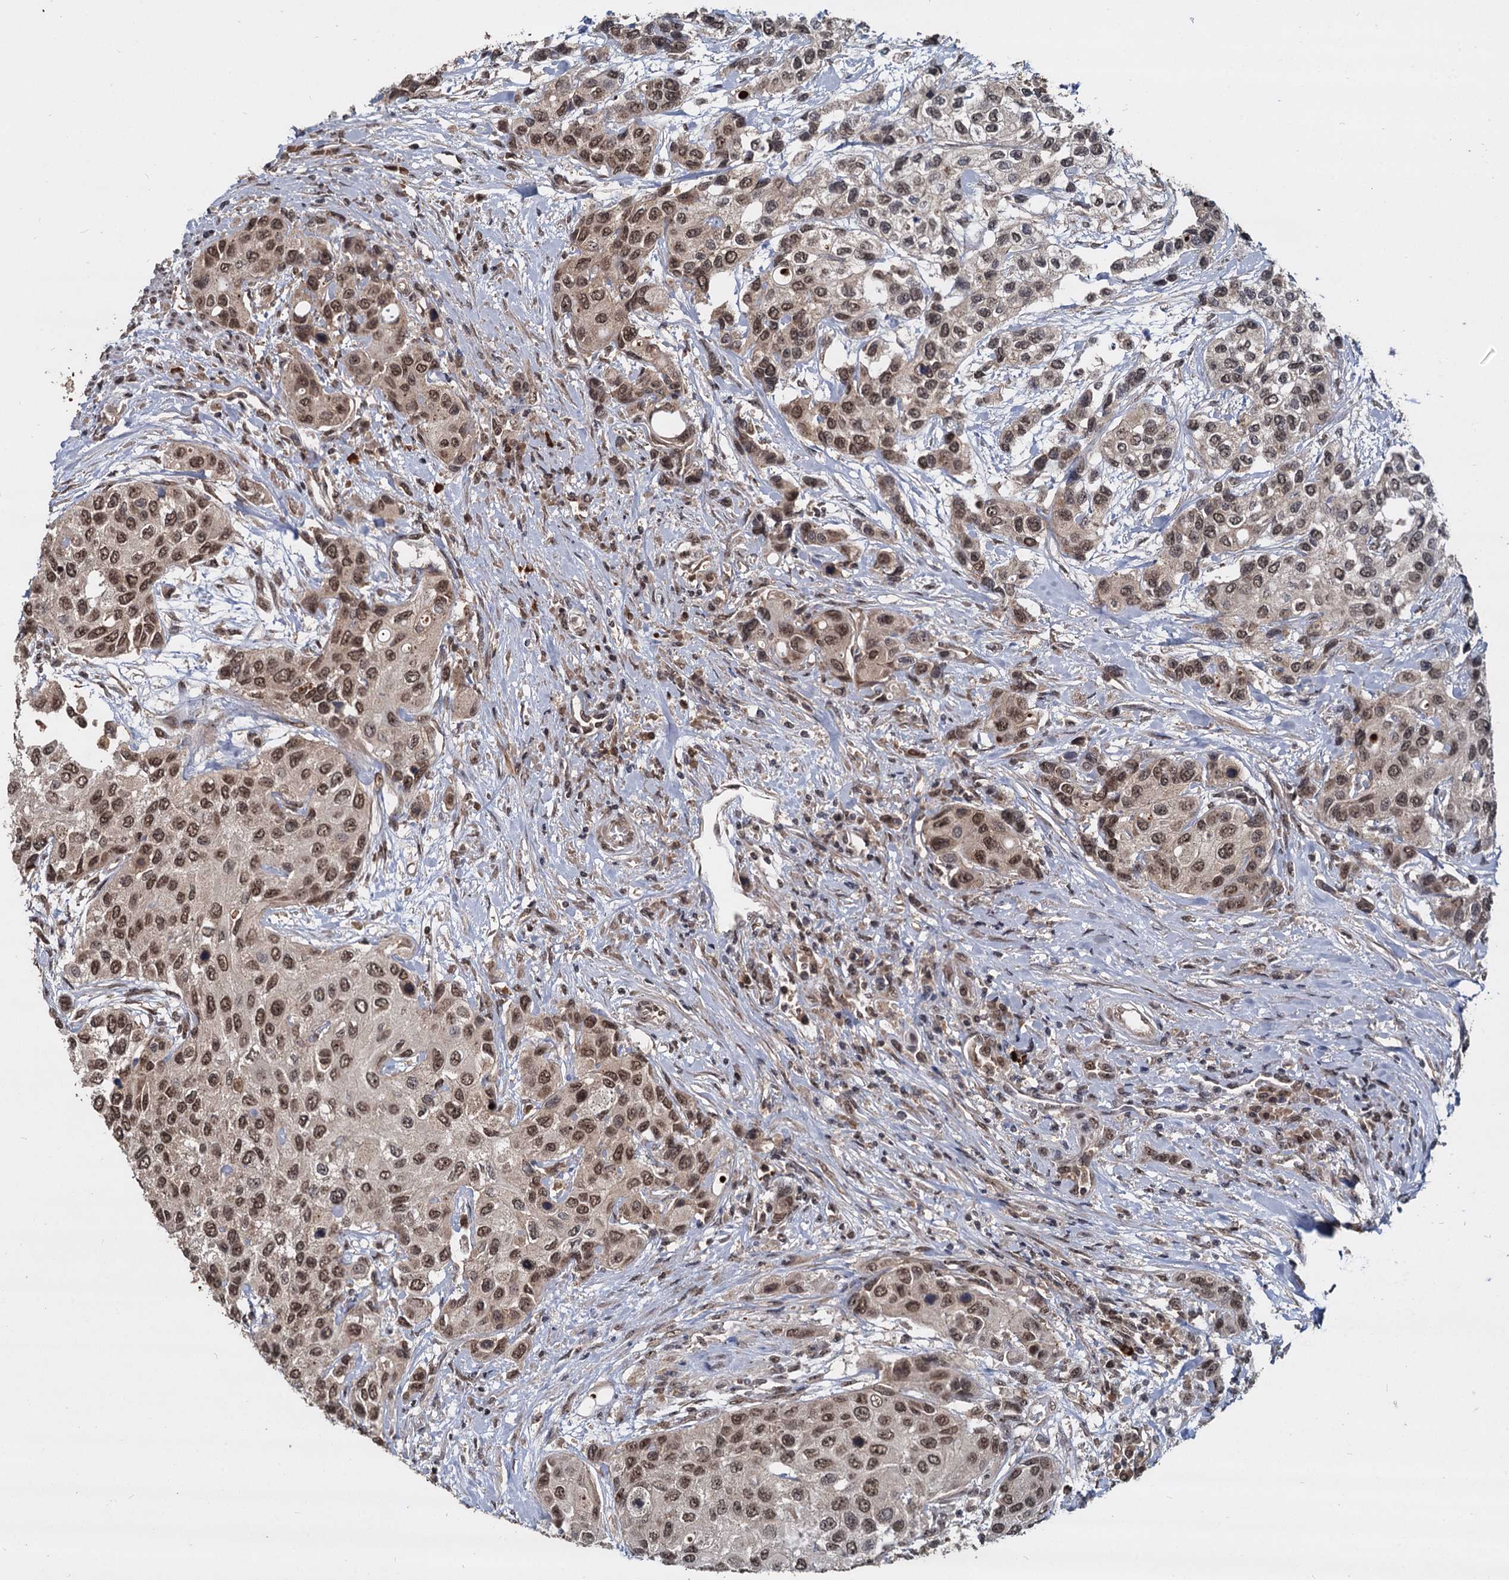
{"staining": {"intensity": "moderate", "quantity": ">75%", "location": "nuclear"}, "tissue": "urothelial cancer", "cell_type": "Tumor cells", "image_type": "cancer", "snomed": [{"axis": "morphology", "description": "Normal tissue, NOS"}, {"axis": "morphology", "description": "Urothelial carcinoma, High grade"}, {"axis": "topography", "description": "Vascular tissue"}, {"axis": "topography", "description": "Urinary bladder"}], "caption": "High-power microscopy captured an IHC histopathology image of urothelial carcinoma (high-grade), revealing moderate nuclear expression in about >75% of tumor cells.", "gene": "FAM216B", "patient": {"sex": "female", "age": 56}}